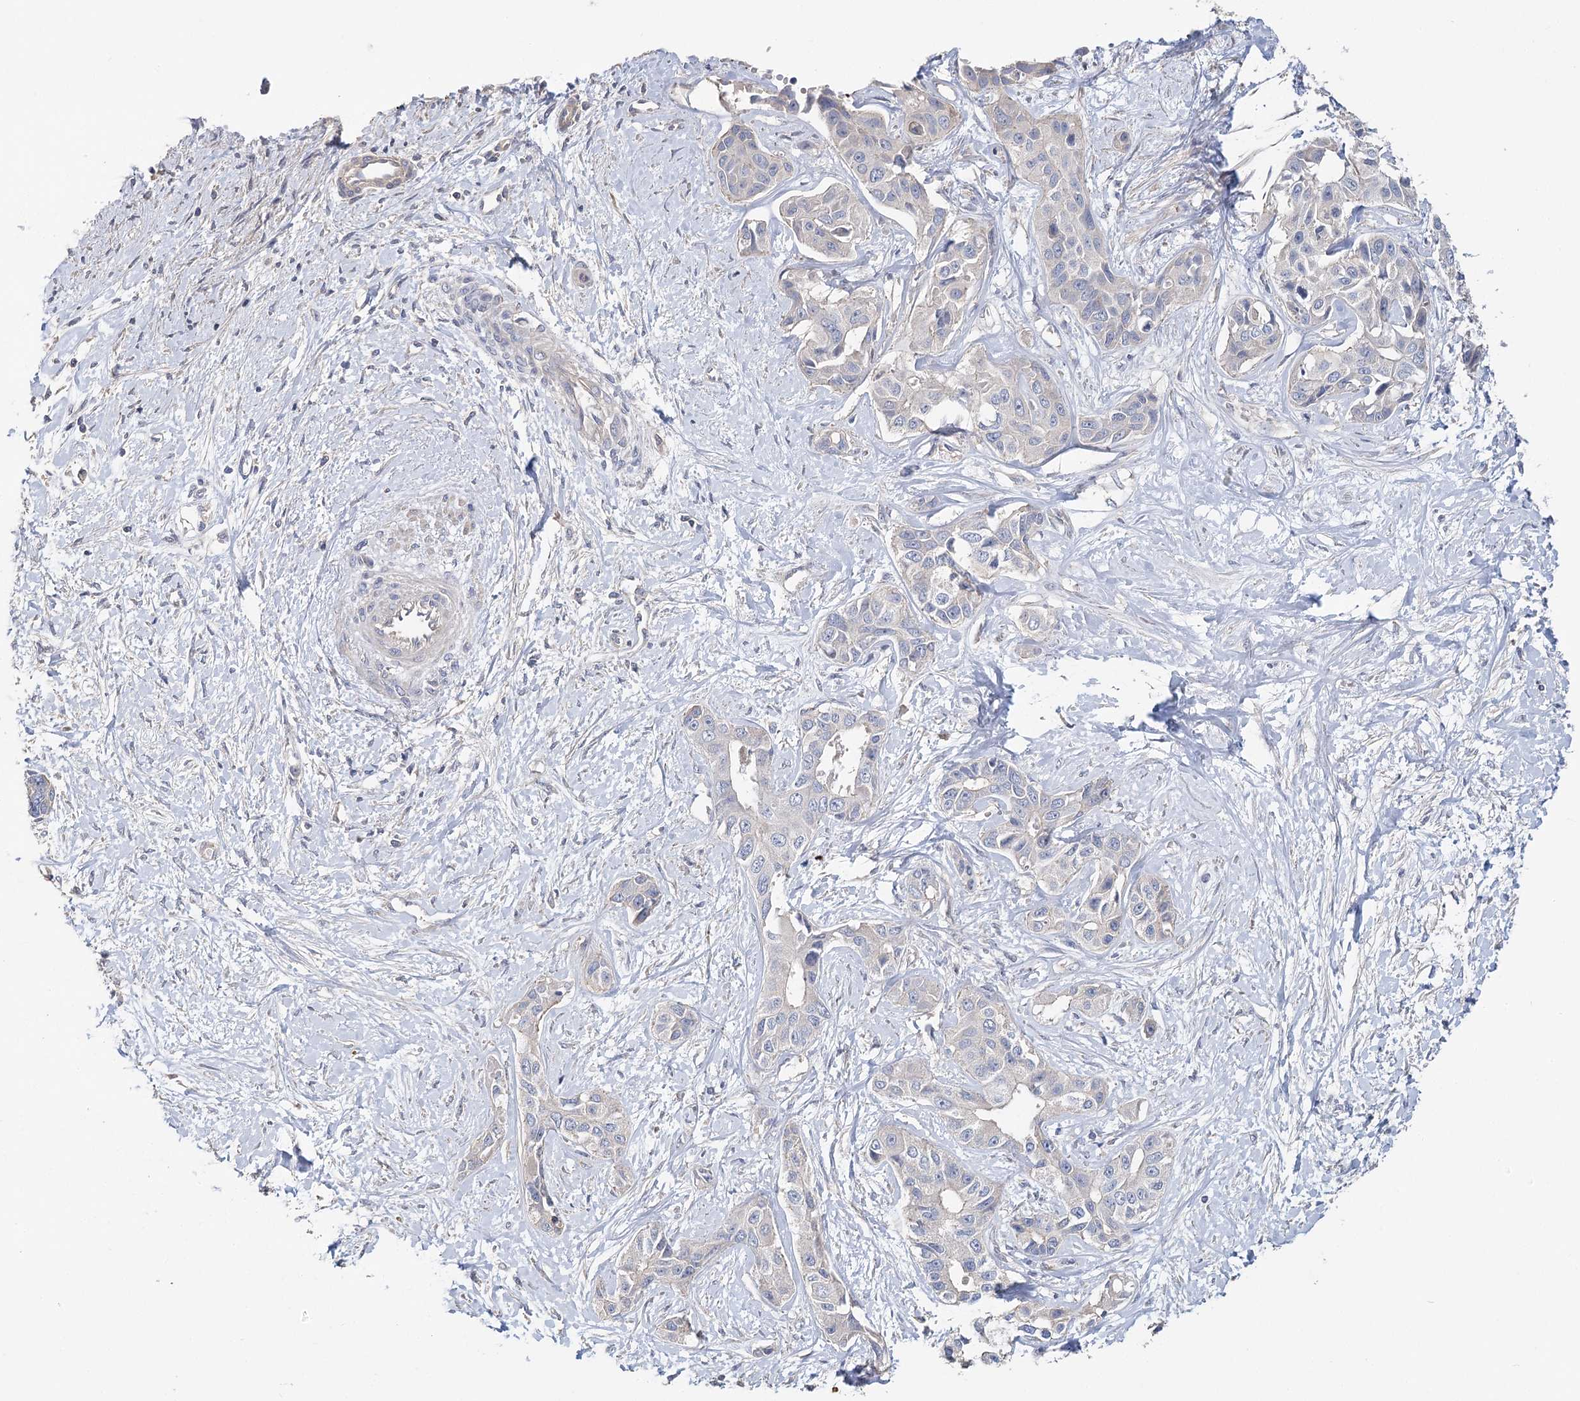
{"staining": {"intensity": "negative", "quantity": "none", "location": "none"}, "tissue": "liver cancer", "cell_type": "Tumor cells", "image_type": "cancer", "snomed": [{"axis": "morphology", "description": "Cholangiocarcinoma"}, {"axis": "topography", "description": "Liver"}], "caption": "Immunohistochemistry (IHC) micrograph of human liver cholangiocarcinoma stained for a protein (brown), which shows no positivity in tumor cells.", "gene": "EPB41L5", "patient": {"sex": "male", "age": 59}}